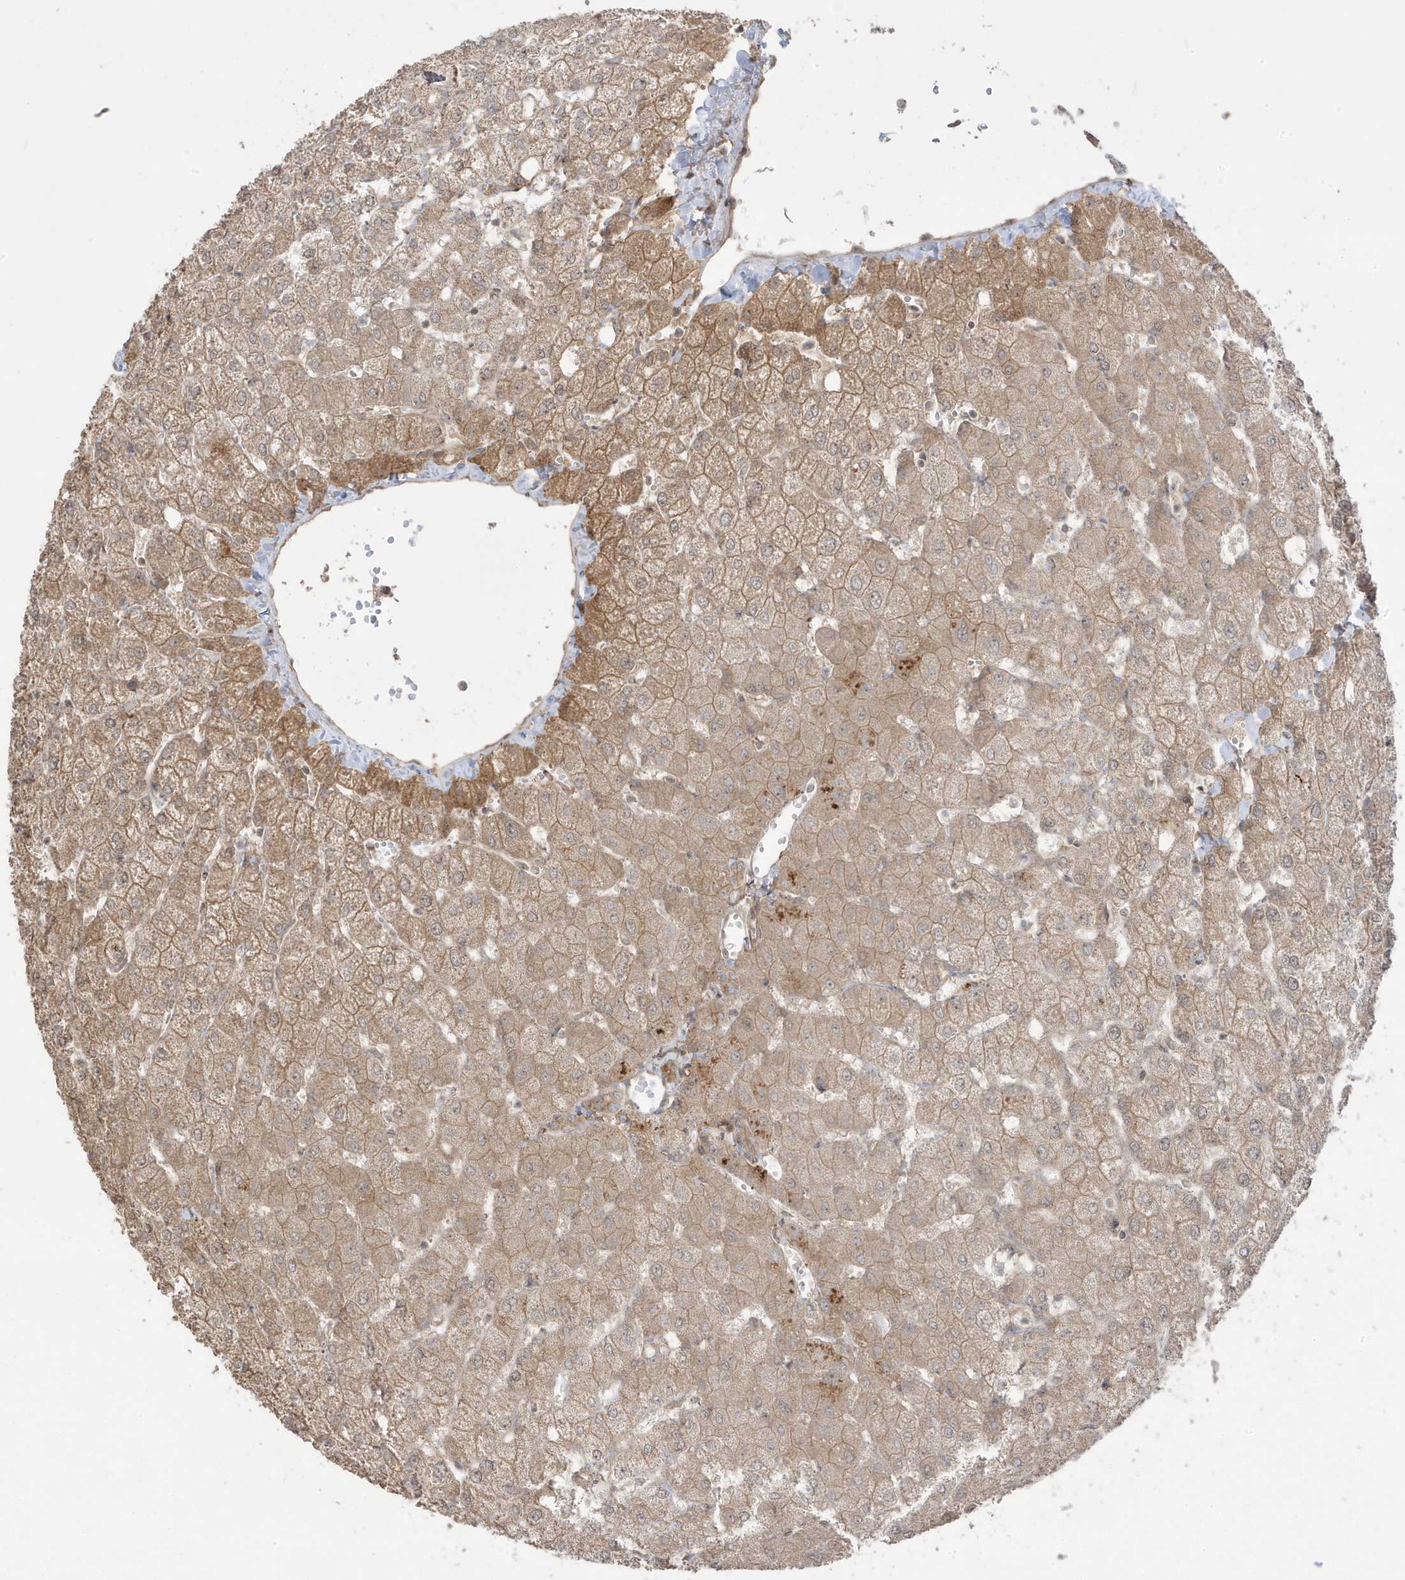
{"staining": {"intensity": "weak", "quantity": ">75%", "location": "cytoplasmic/membranous"}, "tissue": "liver", "cell_type": "Cholangiocytes", "image_type": "normal", "snomed": [{"axis": "morphology", "description": "Normal tissue, NOS"}, {"axis": "topography", "description": "Liver"}], "caption": "Weak cytoplasmic/membranous staining is present in about >75% of cholangiocytes in normal liver. The staining was performed using DAB, with brown indicating positive protein expression. Nuclei are stained blue with hematoxylin.", "gene": "DNAJC12", "patient": {"sex": "female", "age": 54}}